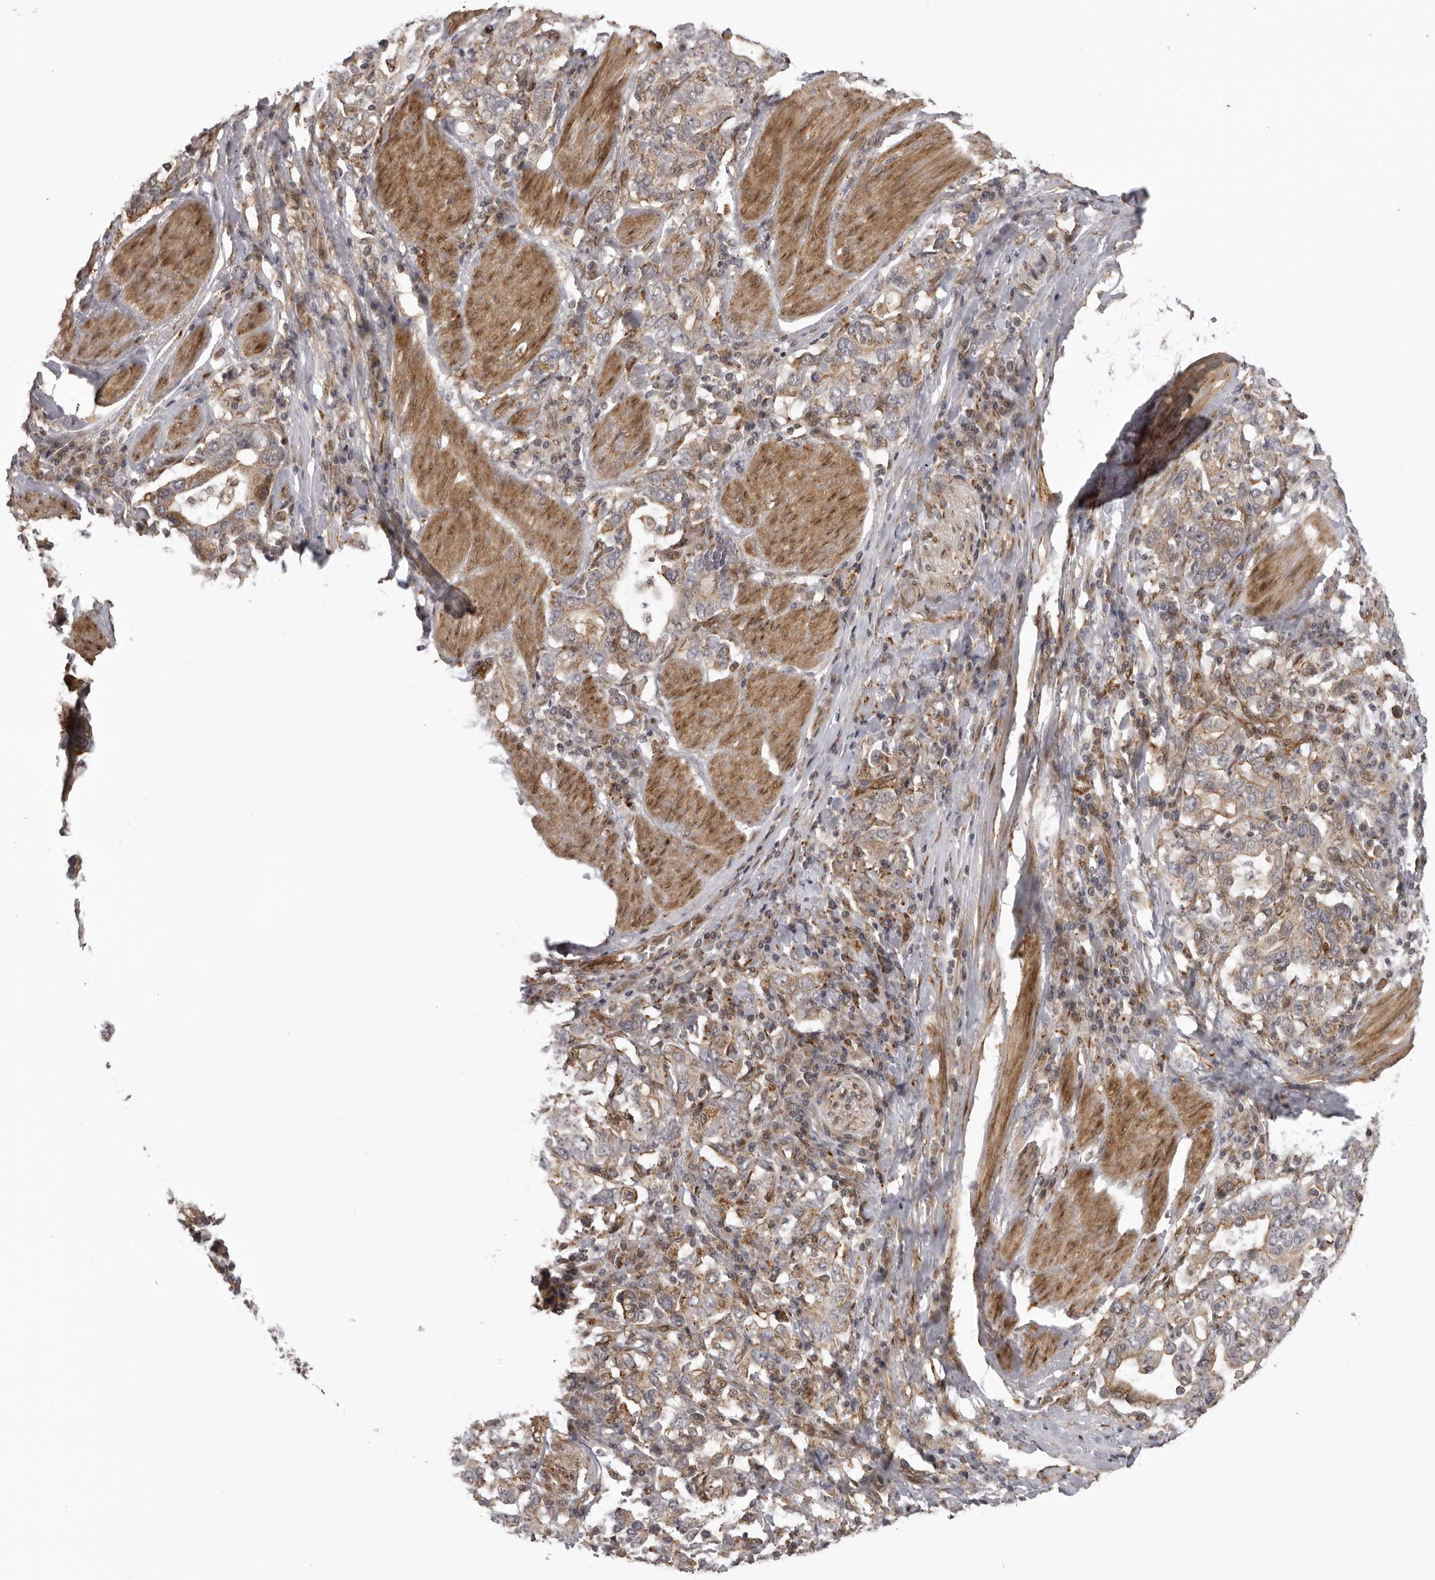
{"staining": {"intensity": "weak", "quantity": ">75%", "location": "cytoplasmic/membranous"}, "tissue": "stomach cancer", "cell_type": "Tumor cells", "image_type": "cancer", "snomed": [{"axis": "morphology", "description": "Adenocarcinoma, NOS"}, {"axis": "topography", "description": "Stomach, upper"}], "caption": "Protein analysis of stomach cancer (adenocarcinoma) tissue exhibits weak cytoplasmic/membranous expression in approximately >75% of tumor cells. Nuclei are stained in blue.", "gene": "DNAH14", "patient": {"sex": "male", "age": 62}}